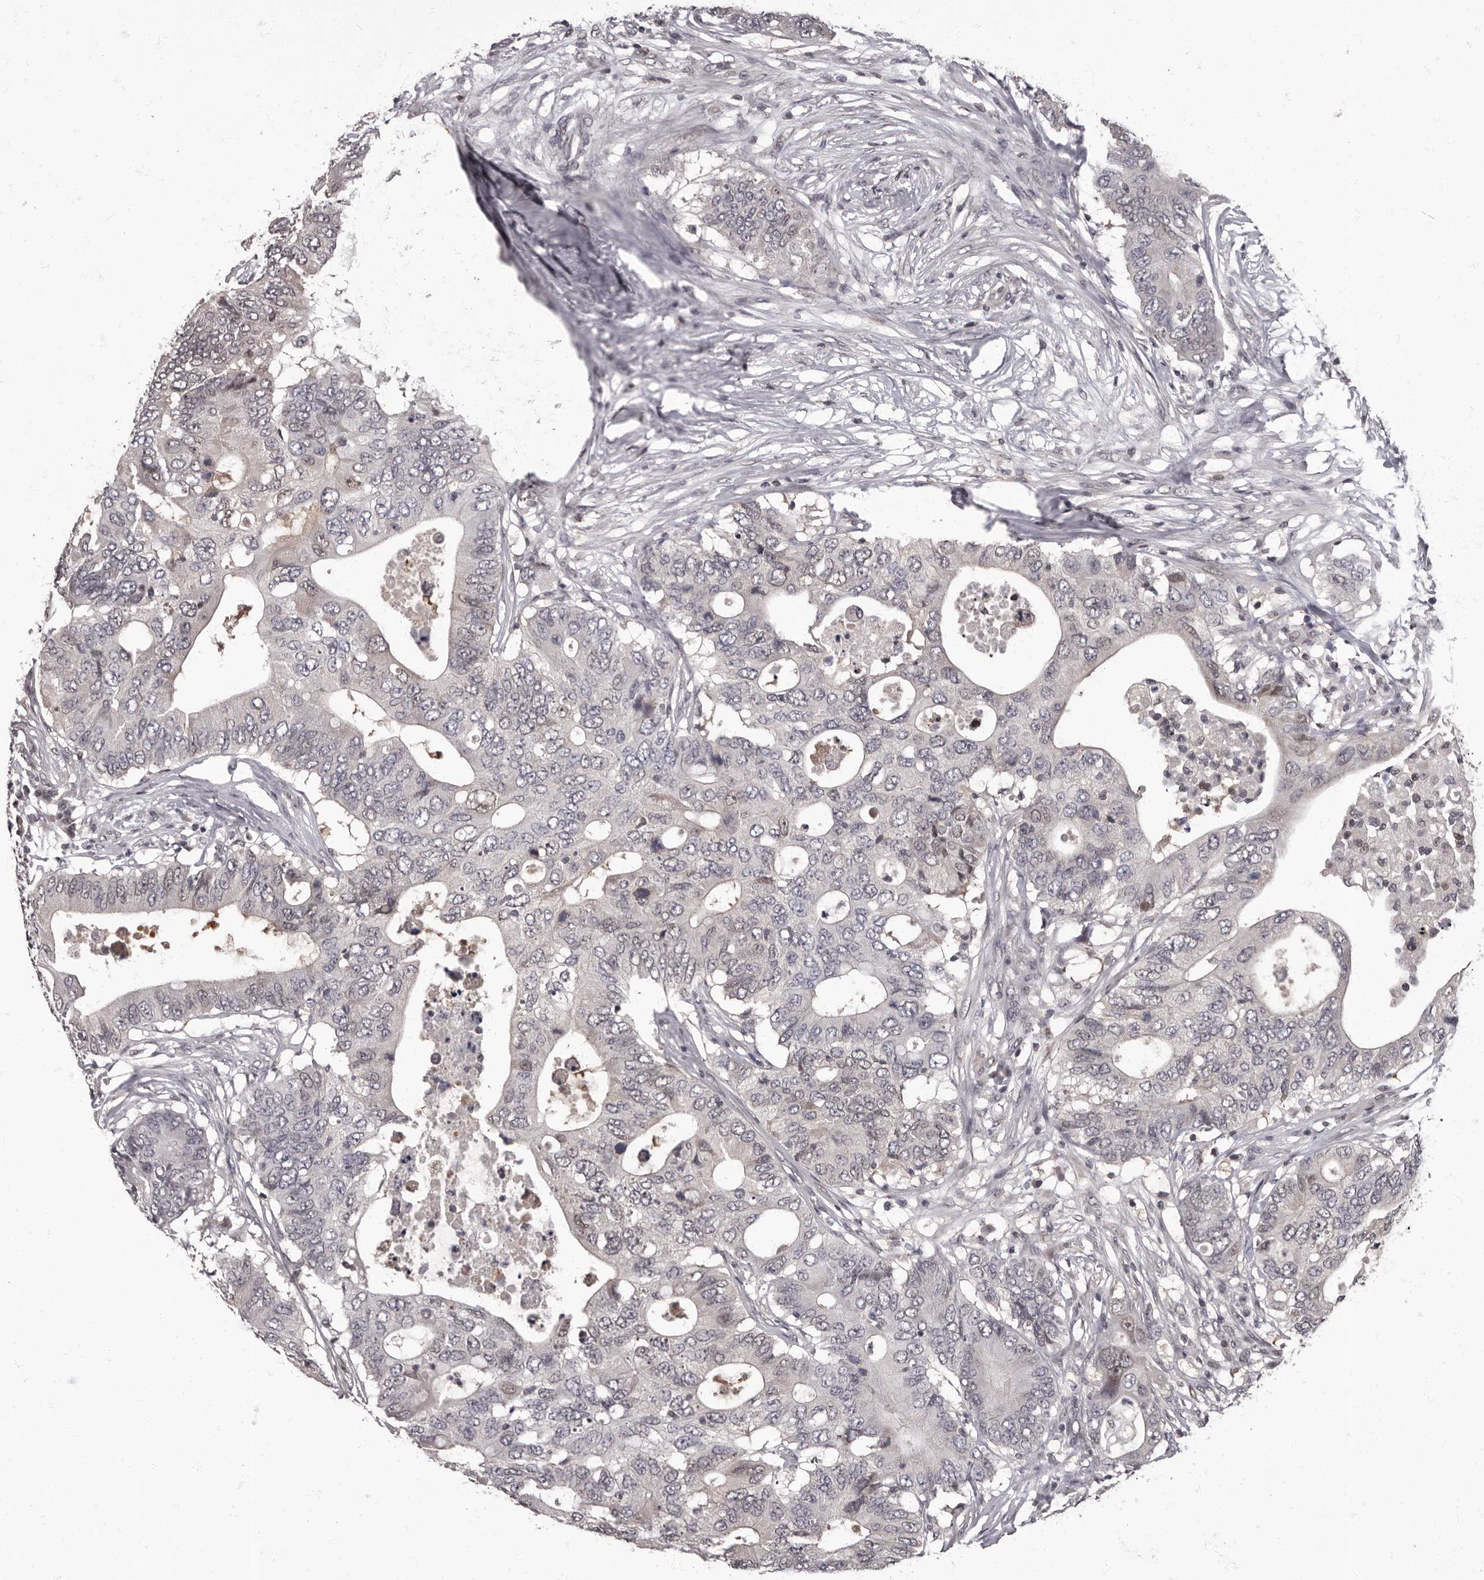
{"staining": {"intensity": "negative", "quantity": "none", "location": "none"}, "tissue": "colorectal cancer", "cell_type": "Tumor cells", "image_type": "cancer", "snomed": [{"axis": "morphology", "description": "Adenocarcinoma, NOS"}, {"axis": "topography", "description": "Colon"}], "caption": "This micrograph is of colorectal cancer (adenocarcinoma) stained with IHC to label a protein in brown with the nuclei are counter-stained blue. There is no staining in tumor cells.", "gene": "C1orf50", "patient": {"sex": "male", "age": 71}}